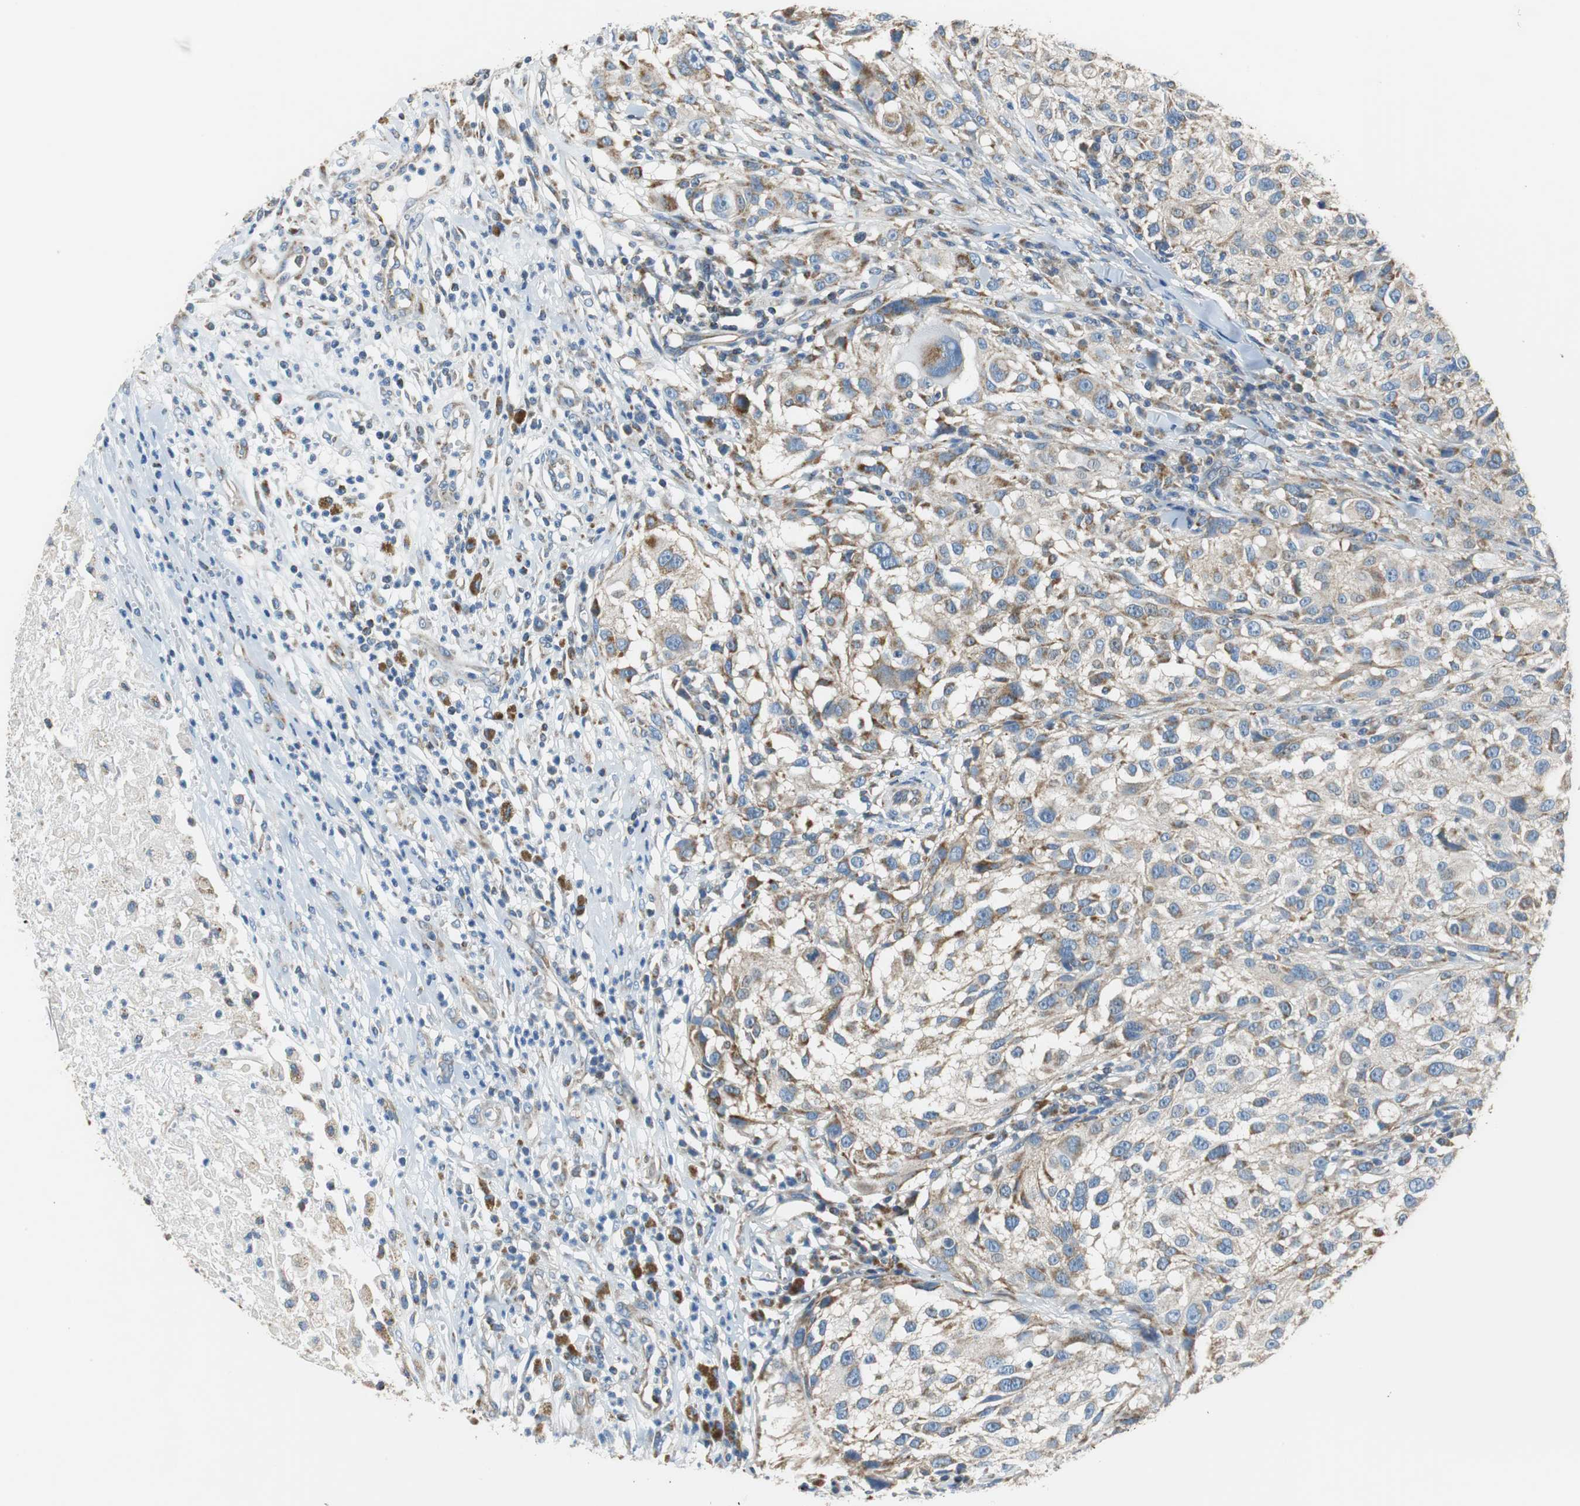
{"staining": {"intensity": "moderate", "quantity": "25%-75%", "location": "cytoplasmic/membranous"}, "tissue": "melanoma", "cell_type": "Tumor cells", "image_type": "cancer", "snomed": [{"axis": "morphology", "description": "Necrosis, NOS"}, {"axis": "morphology", "description": "Malignant melanoma, NOS"}, {"axis": "topography", "description": "Skin"}], "caption": "A histopathology image showing moderate cytoplasmic/membranous staining in approximately 25%-75% of tumor cells in malignant melanoma, as visualized by brown immunohistochemical staining.", "gene": "GSTK1", "patient": {"sex": "female", "age": 87}}